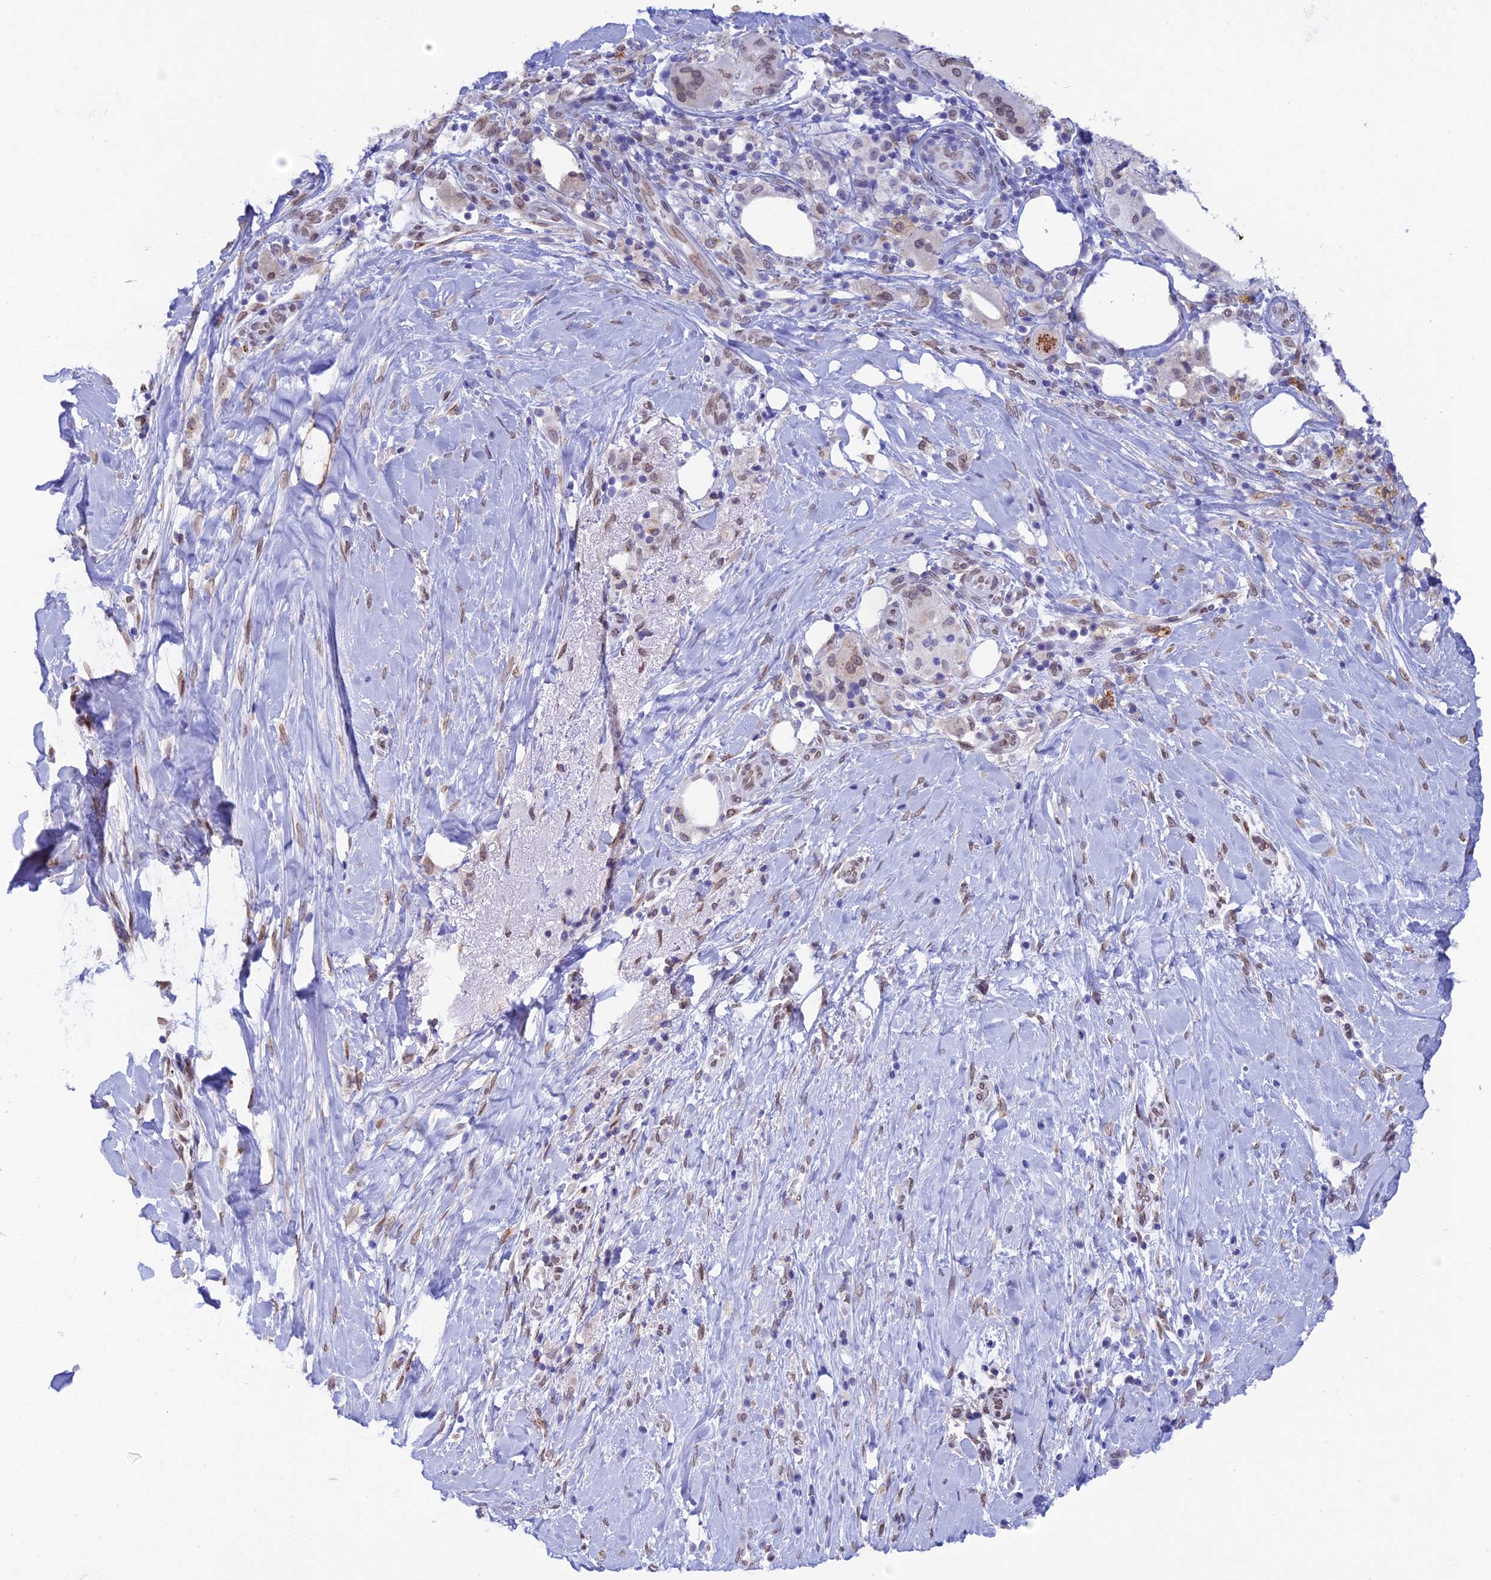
{"staining": {"intensity": "weak", "quantity": "25%-75%", "location": "cytoplasmic/membranous,nuclear"}, "tissue": "pancreatic cancer", "cell_type": "Tumor cells", "image_type": "cancer", "snomed": [{"axis": "morphology", "description": "Adenocarcinoma, NOS"}, {"axis": "topography", "description": "Pancreas"}], "caption": "A high-resolution histopathology image shows IHC staining of pancreatic cancer (adenocarcinoma), which demonstrates weak cytoplasmic/membranous and nuclear staining in approximately 25%-75% of tumor cells.", "gene": "TMPRSS7", "patient": {"sex": "male", "age": 58}}